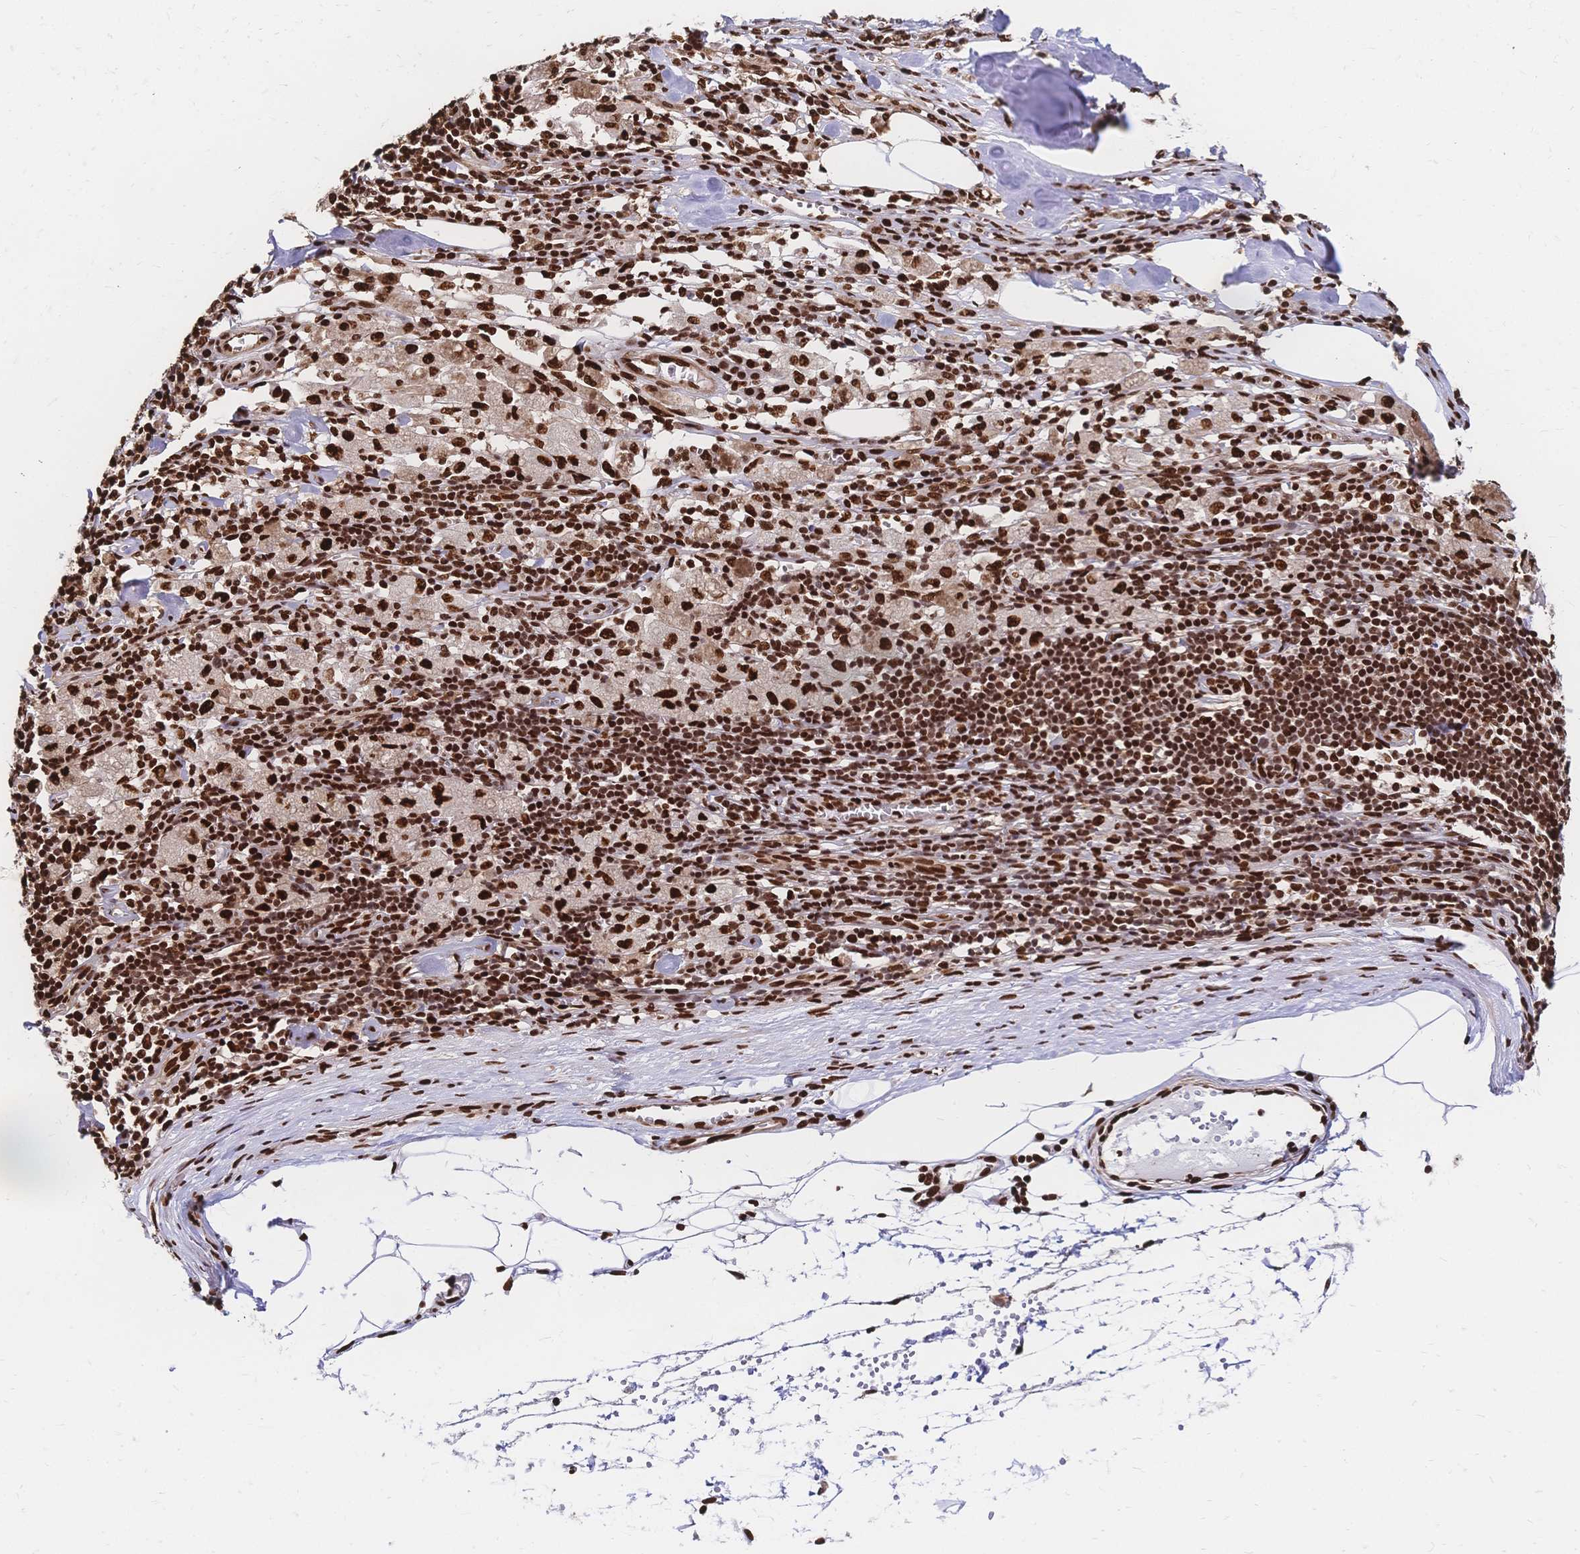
{"staining": {"intensity": "strong", "quantity": ">75%", "location": "nuclear"}, "tissue": "melanoma", "cell_type": "Tumor cells", "image_type": "cancer", "snomed": [{"axis": "morphology", "description": "Malignant melanoma, Metastatic site"}, {"axis": "topography", "description": "Lymph node"}], "caption": "A photomicrograph showing strong nuclear expression in about >75% of tumor cells in malignant melanoma (metastatic site), as visualized by brown immunohistochemical staining.", "gene": "HDGF", "patient": {"sex": "female", "age": 64}}